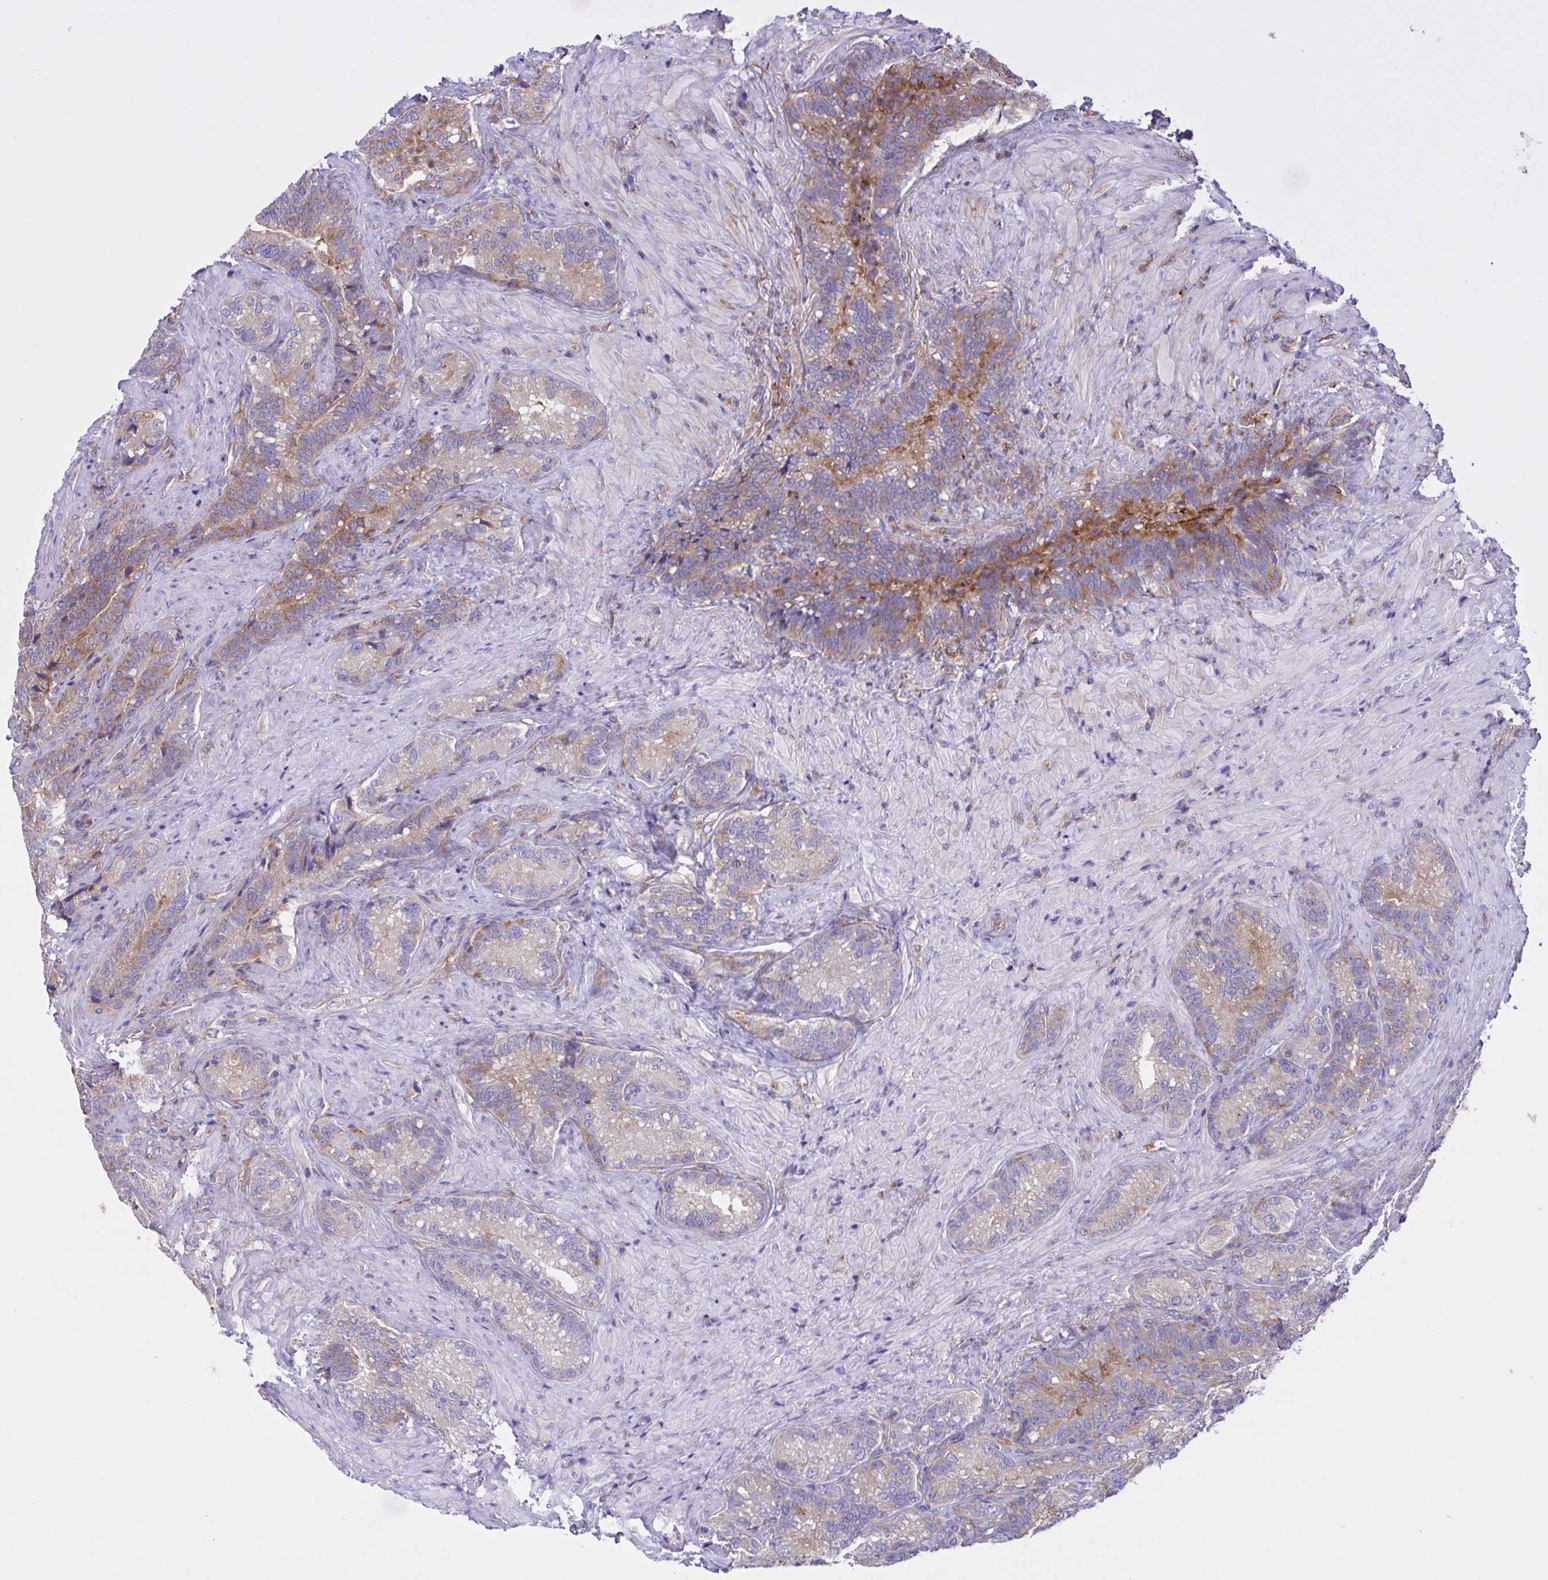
{"staining": {"intensity": "moderate", "quantity": "<25%", "location": "cytoplasmic/membranous"}, "tissue": "seminal vesicle", "cell_type": "Glandular cells", "image_type": "normal", "snomed": [{"axis": "morphology", "description": "Normal tissue, NOS"}, {"axis": "topography", "description": "Seminal veicle"}], "caption": "Seminal vesicle was stained to show a protein in brown. There is low levels of moderate cytoplasmic/membranous expression in approximately <25% of glandular cells.", "gene": "OR51M1", "patient": {"sex": "male", "age": 68}}